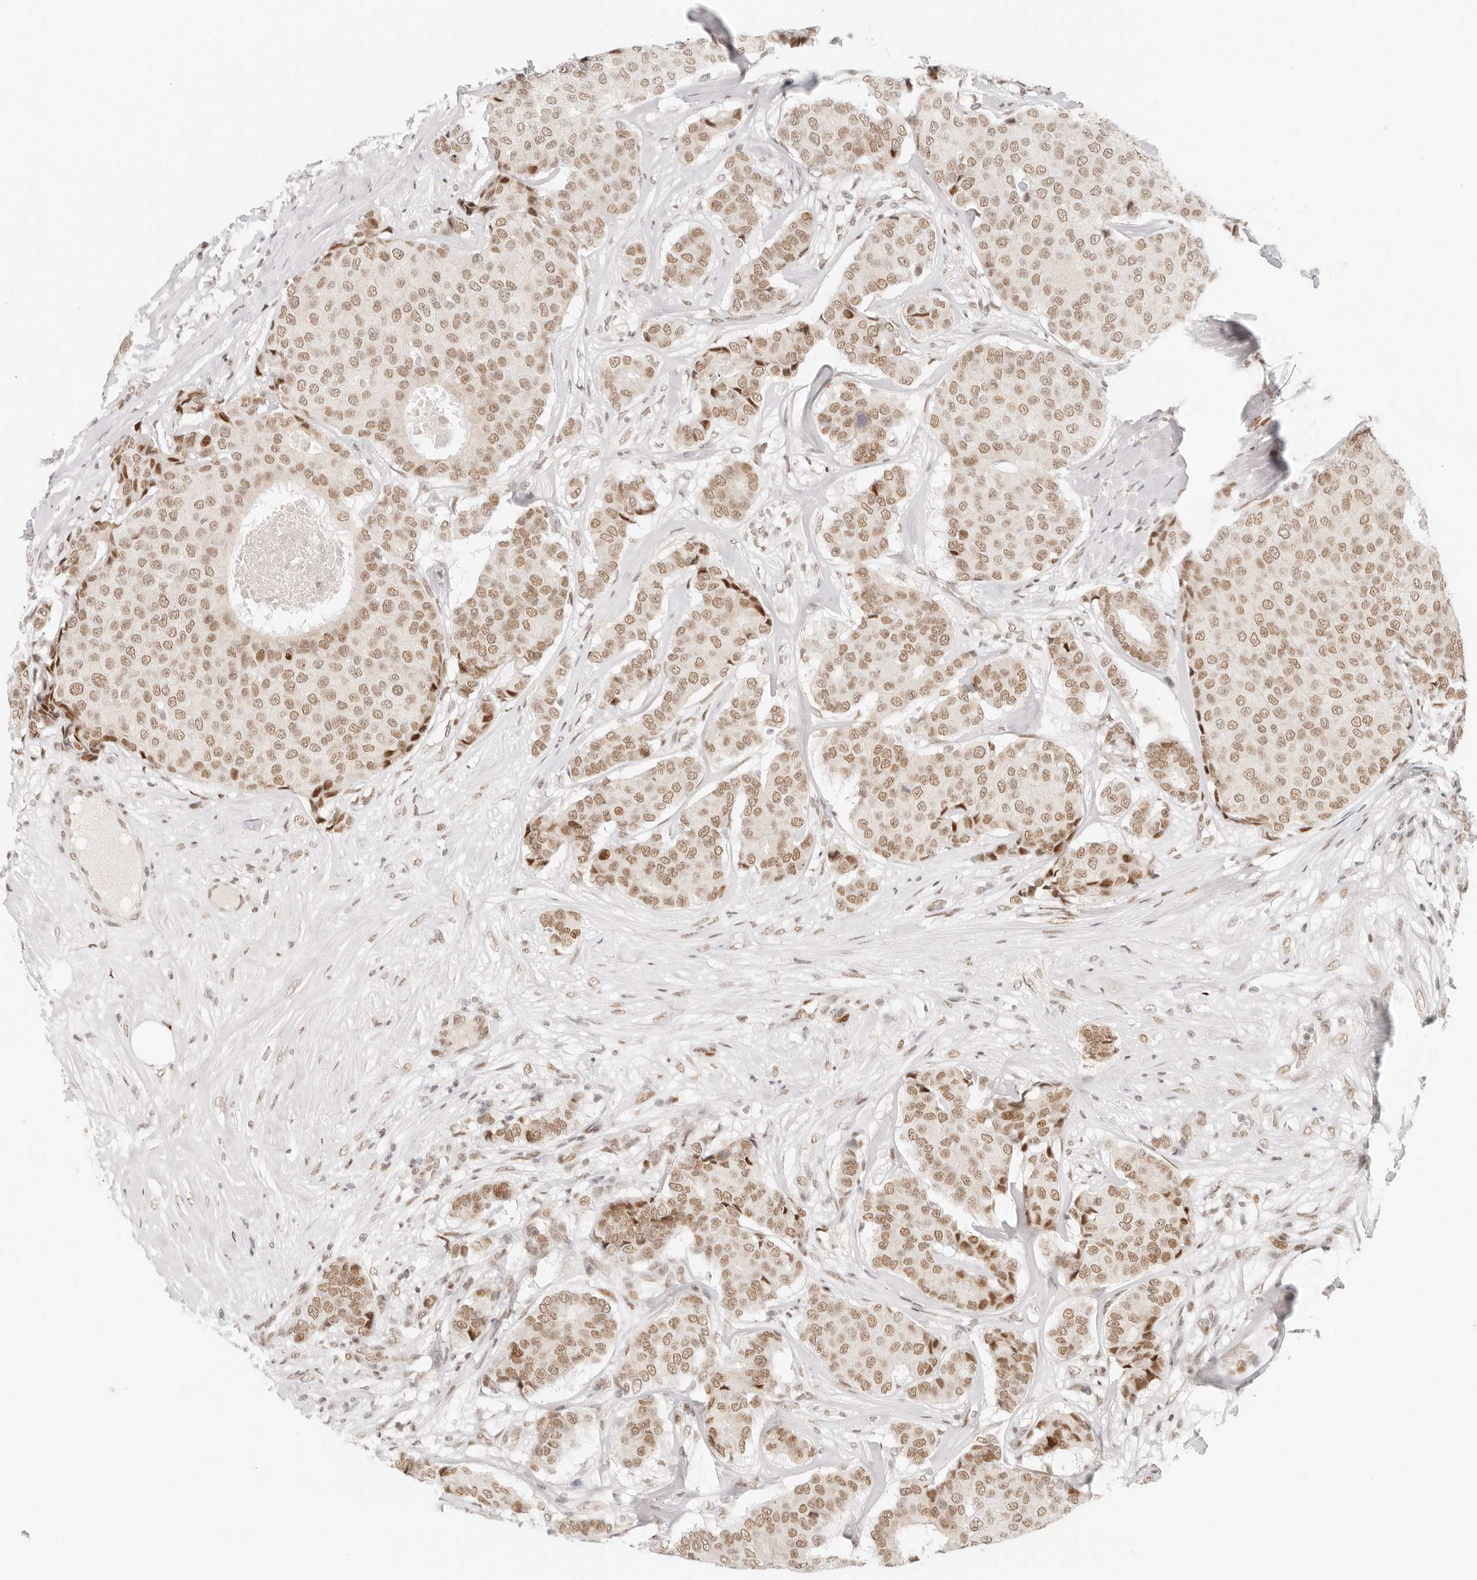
{"staining": {"intensity": "moderate", "quantity": ">75%", "location": "nuclear"}, "tissue": "breast cancer", "cell_type": "Tumor cells", "image_type": "cancer", "snomed": [{"axis": "morphology", "description": "Duct carcinoma"}, {"axis": "topography", "description": "Breast"}], "caption": "The image exhibits staining of breast cancer (invasive ductal carcinoma), revealing moderate nuclear protein staining (brown color) within tumor cells.", "gene": "HOXC5", "patient": {"sex": "female", "age": 75}}